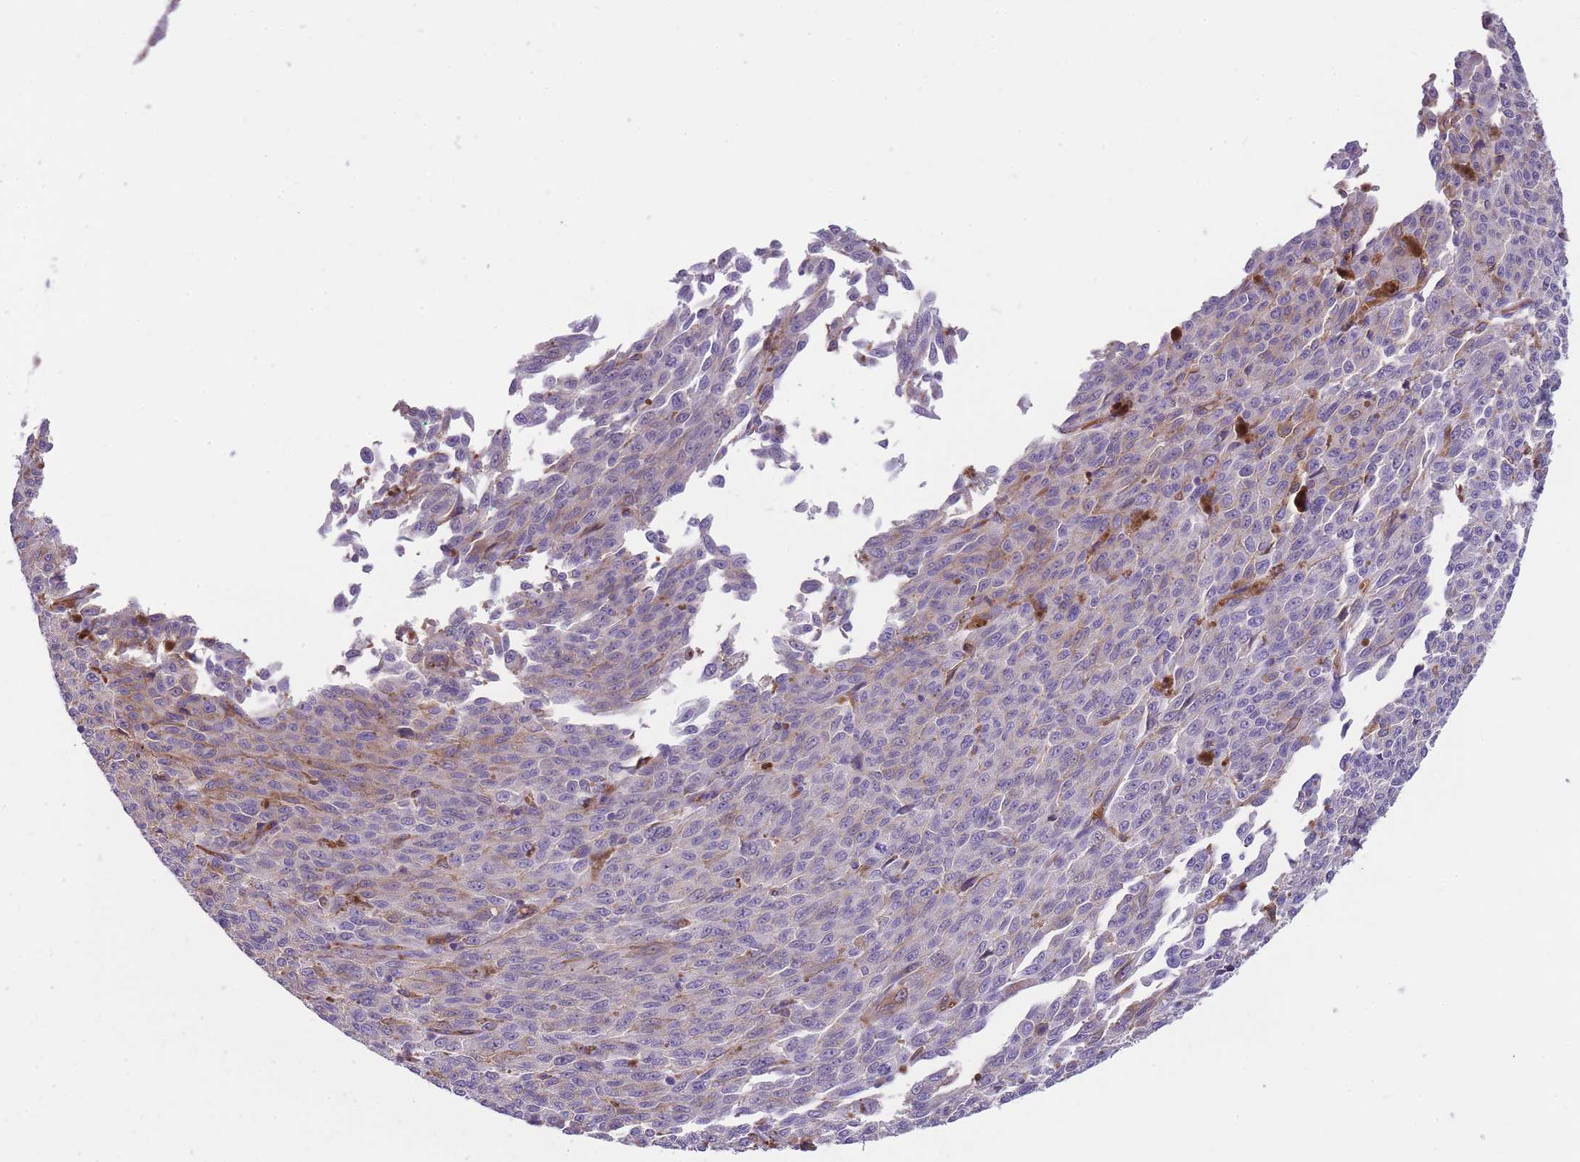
{"staining": {"intensity": "weak", "quantity": "<25%", "location": "cytoplasmic/membranous"}, "tissue": "melanoma", "cell_type": "Tumor cells", "image_type": "cancer", "snomed": [{"axis": "morphology", "description": "Malignant melanoma, NOS"}, {"axis": "topography", "description": "Skin"}], "caption": "The histopathology image shows no significant staining in tumor cells of malignant melanoma.", "gene": "GNAT1", "patient": {"sex": "female", "age": 52}}